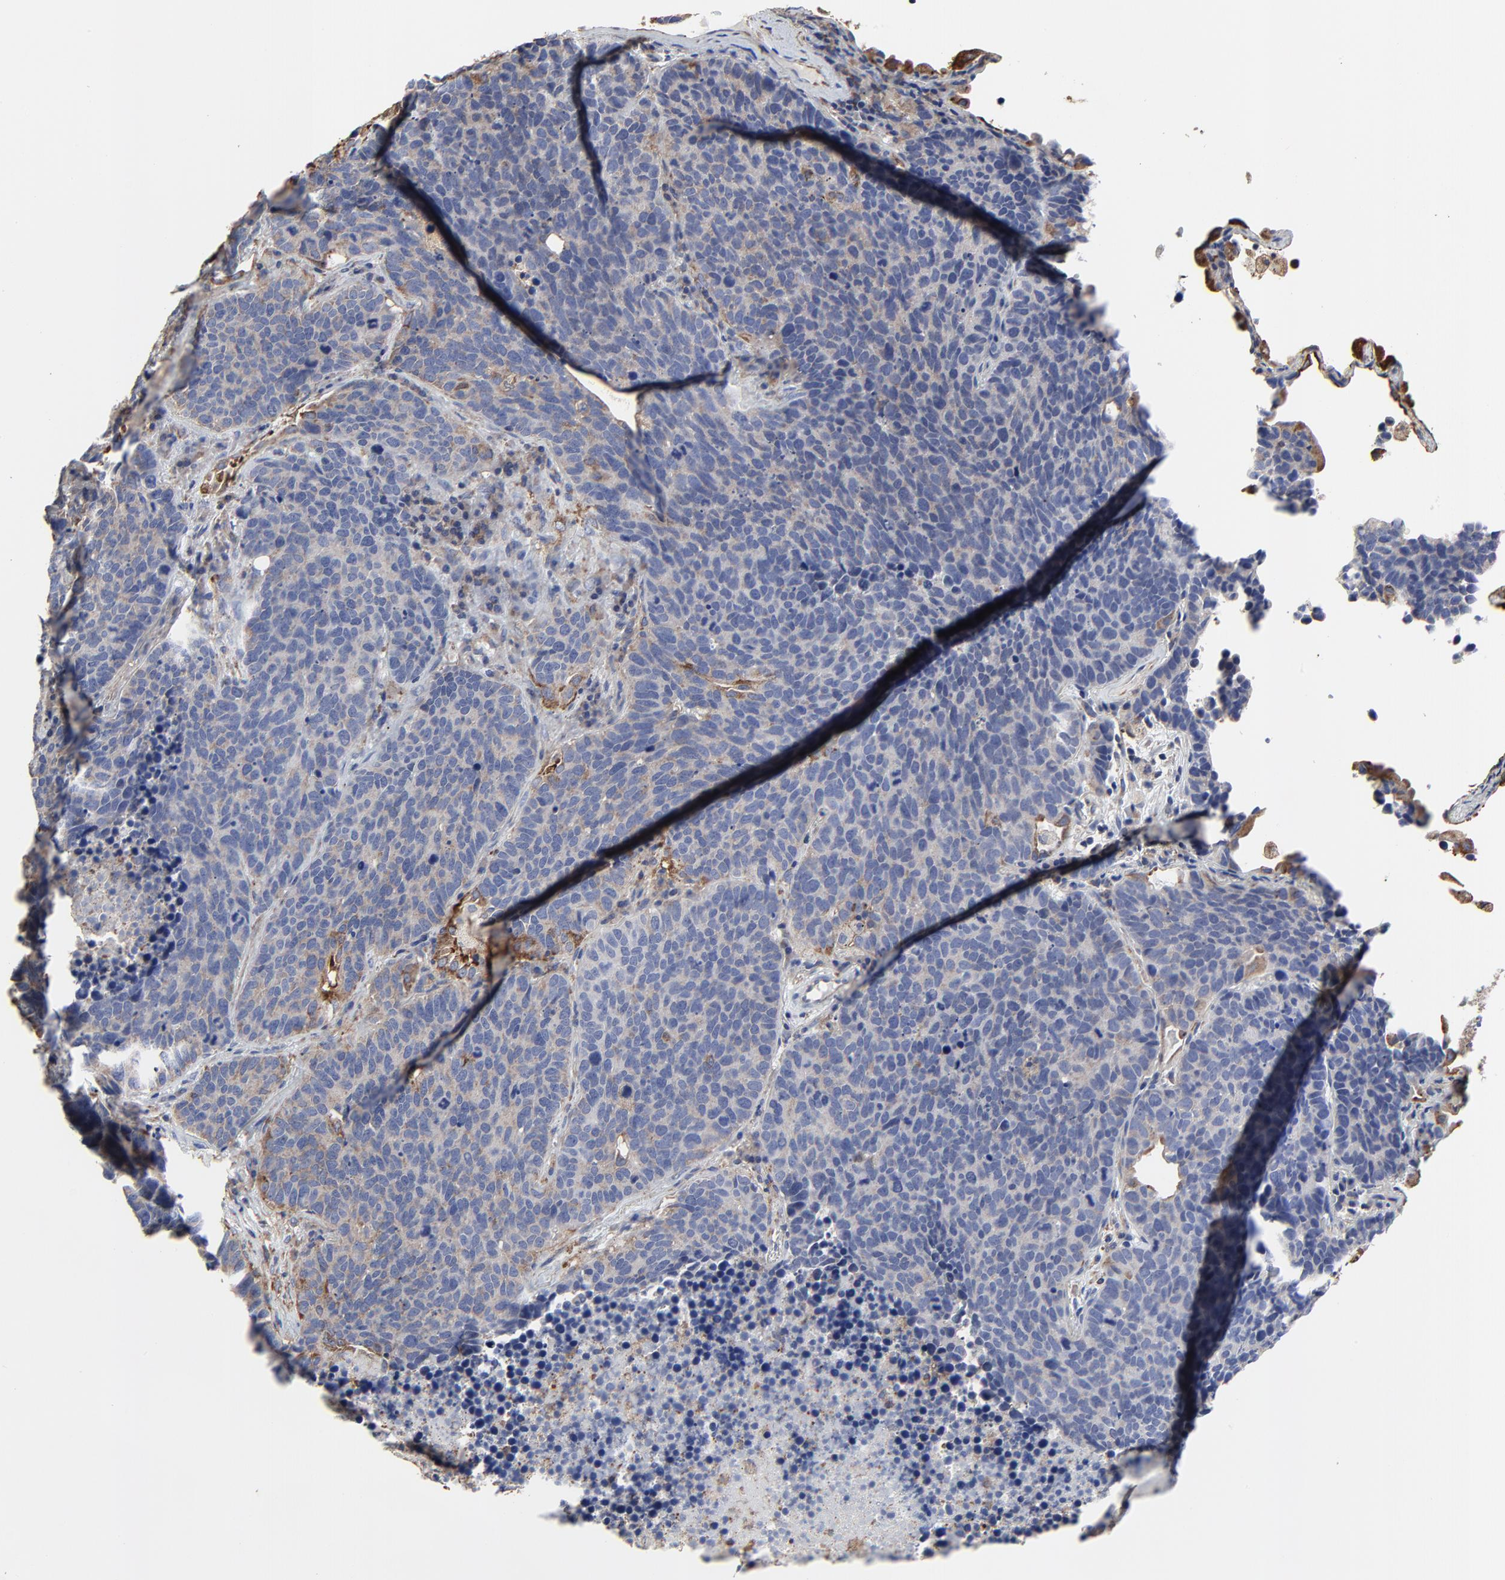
{"staining": {"intensity": "weak", "quantity": ">75%", "location": "cytoplasmic/membranous"}, "tissue": "lung cancer", "cell_type": "Tumor cells", "image_type": "cancer", "snomed": [{"axis": "morphology", "description": "Neoplasm, malignant, NOS"}, {"axis": "topography", "description": "Lung"}], "caption": "Neoplasm (malignant) (lung) stained with a protein marker displays weak staining in tumor cells.", "gene": "NXF3", "patient": {"sex": "female", "age": 75}}